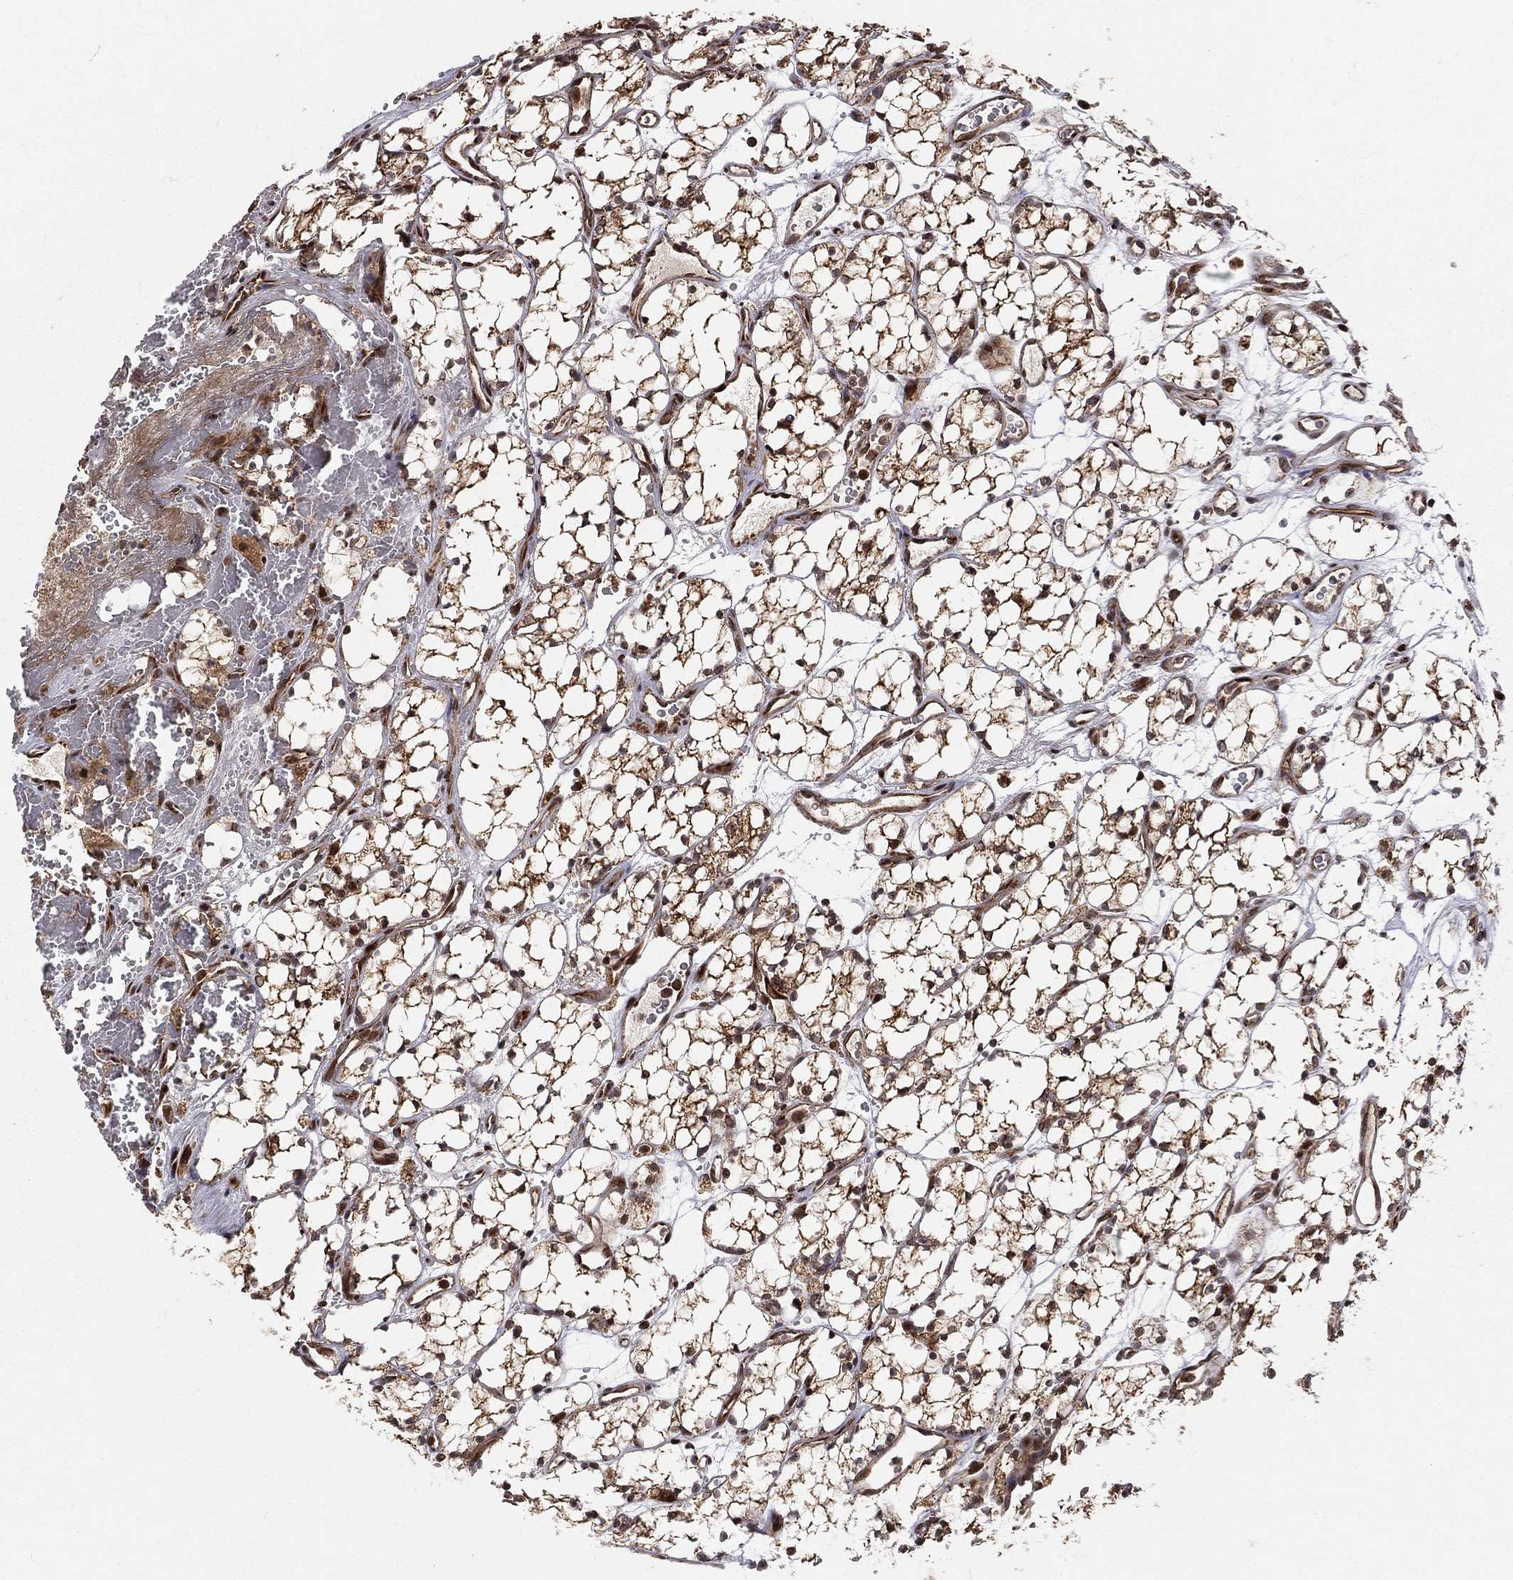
{"staining": {"intensity": "strong", "quantity": ">75%", "location": "cytoplasmic/membranous,nuclear"}, "tissue": "renal cancer", "cell_type": "Tumor cells", "image_type": "cancer", "snomed": [{"axis": "morphology", "description": "Adenocarcinoma, NOS"}, {"axis": "topography", "description": "Kidney"}], "caption": "An image of renal cancer stained for a protein demonstrates strong cytoplasmic/membranous and nuclear brown staining in tumor cells.", "gene": "MDM2", "patient": {"sex": "female", "age": 69}}